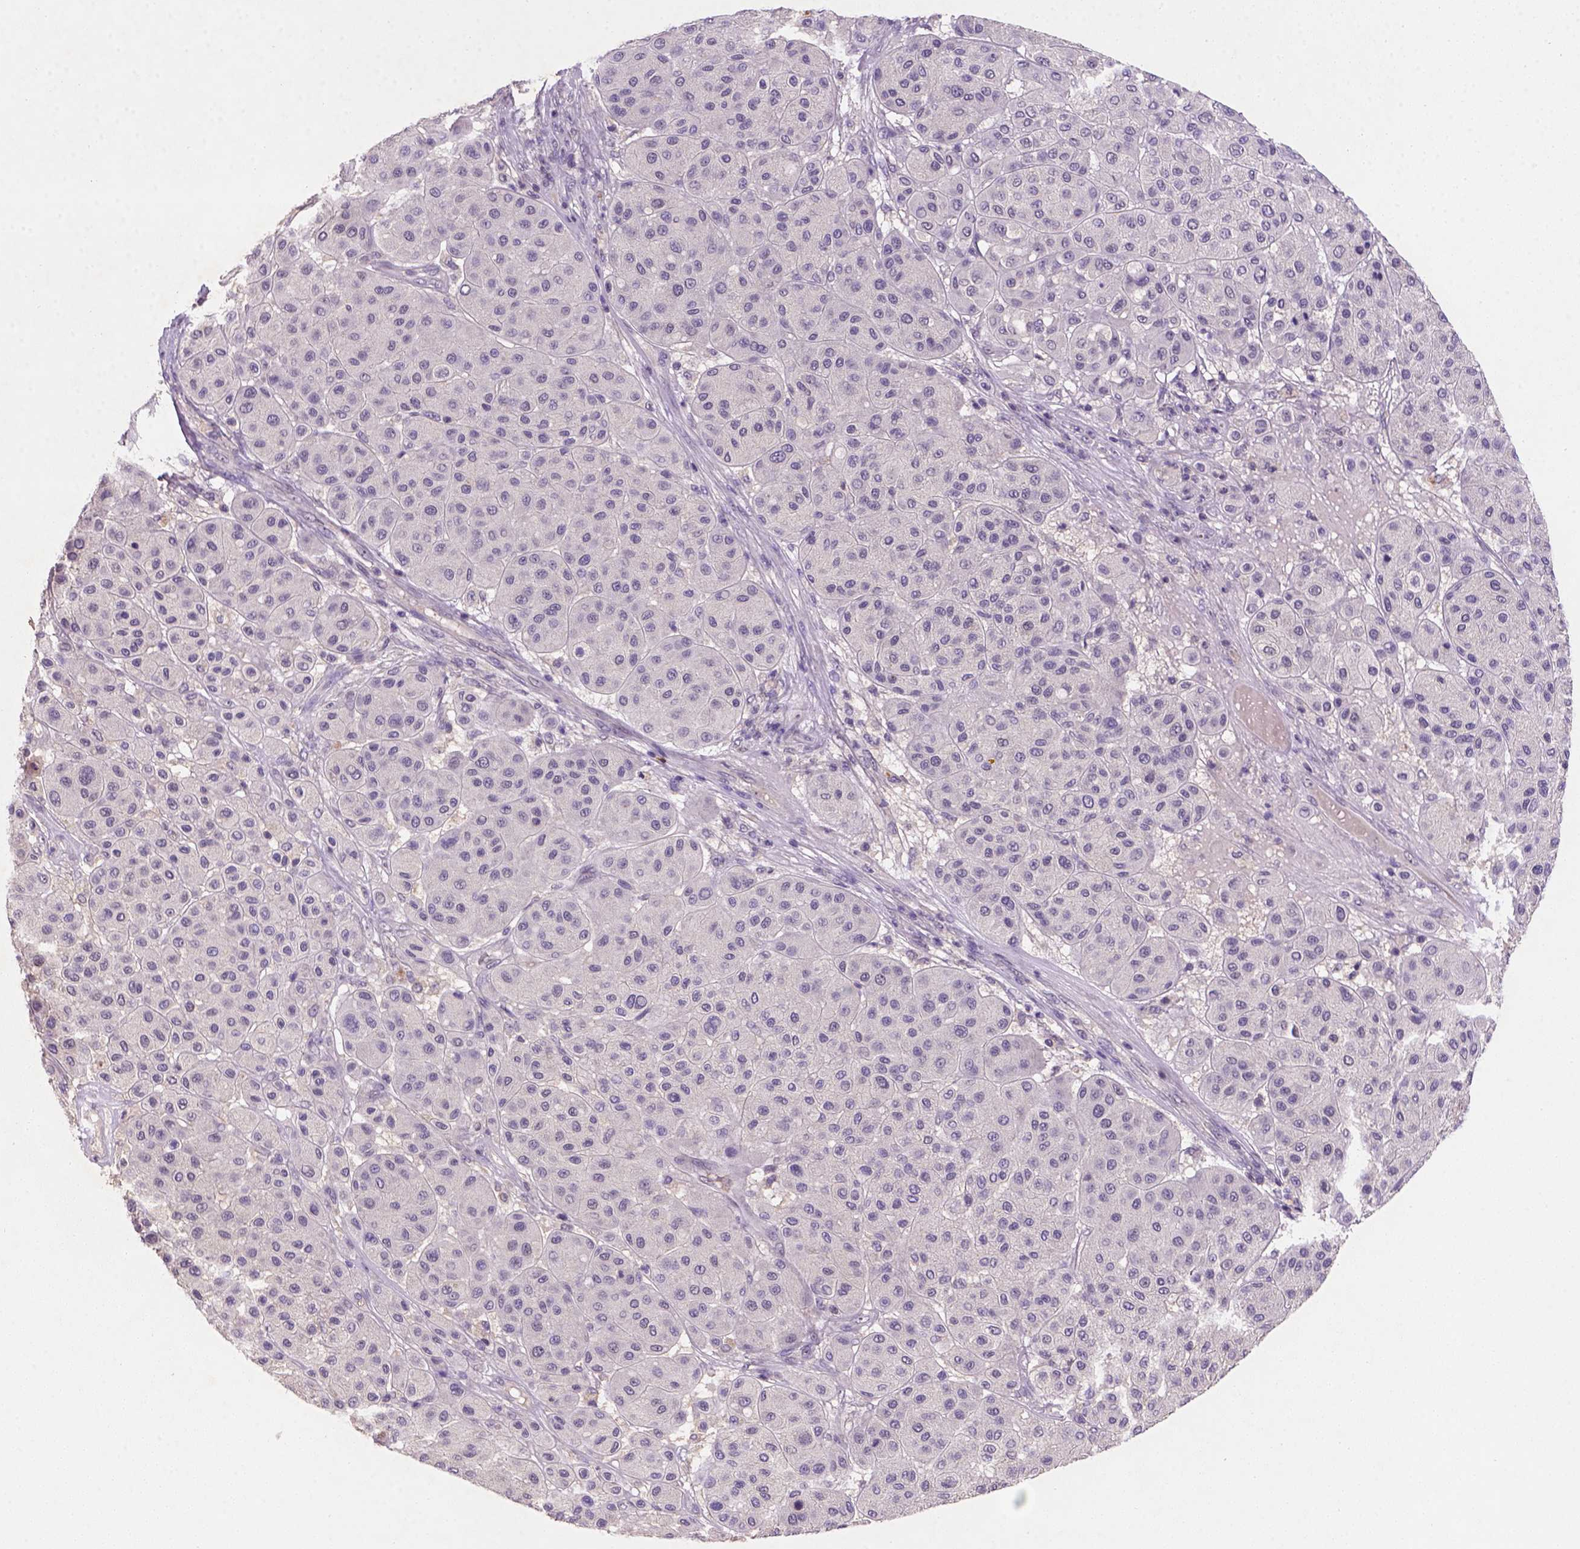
{"staining": {"intensity": "weak", "quantity": "<25%", "location": "nuclear"}, "tissue": "melanoma", "cell_type": "Tumor cells", "image_type": "cancer", "snomed": [{"axis": "morphology", "description": "Malignant melanoma, Metastatic site"}, {"axis": "topography", "description": "Smooth muscle"}], "caption": "Melanoma was stained to show a protein in brown. There is no significant staining in tumor cells. (Stains: DAB IHC with hematoxylin counter stain, Microscopy: brightfield microscopy at high magnification).", "gene": "SCML4", "patient": {"sex": "male", "age": 41}}